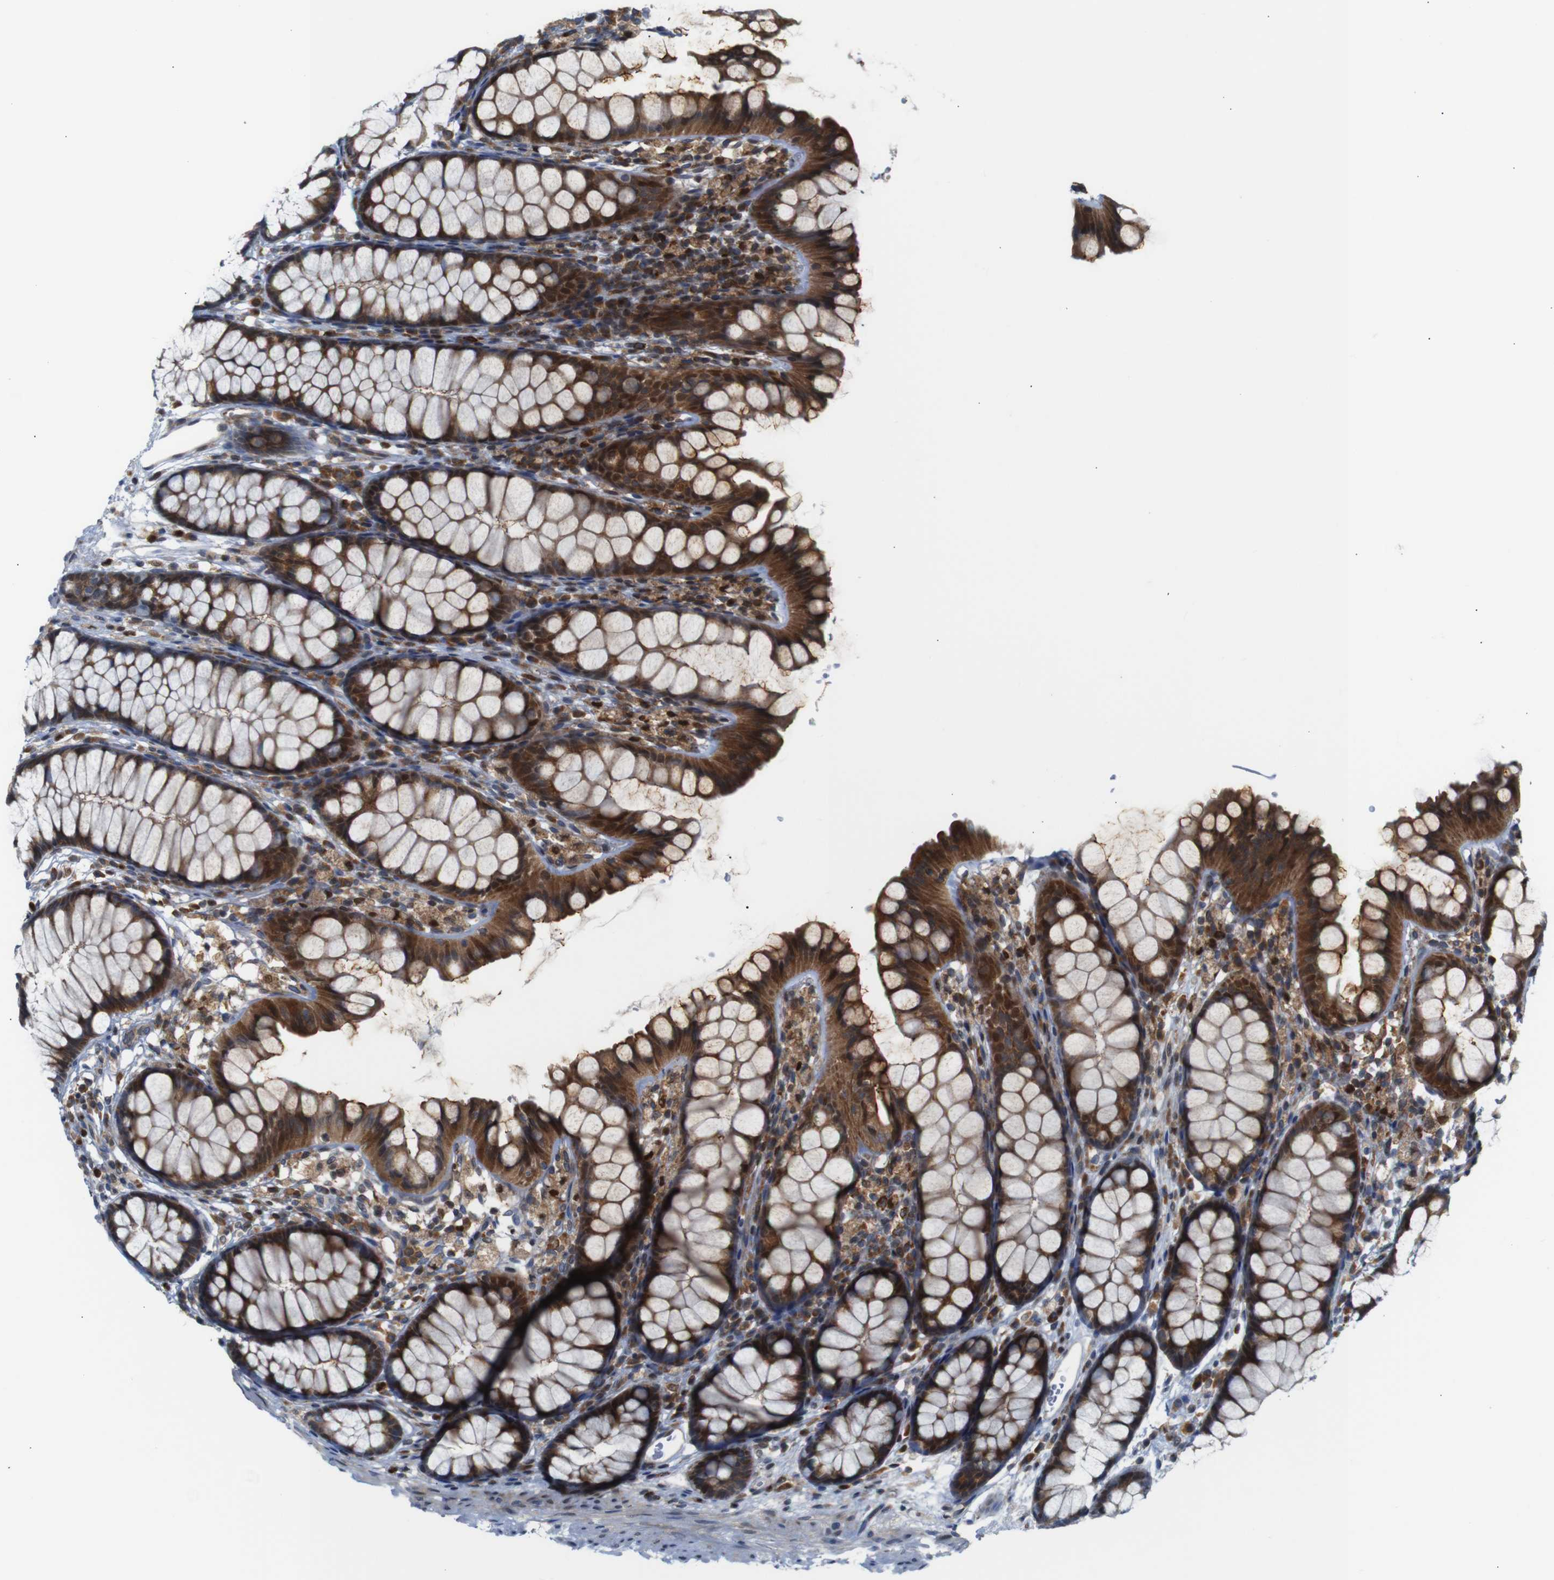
{"staining": {"intensity": "weak", "quantity": ">75%", "location": "cytoplasmic/membranous"}, "tissue": "colon", "cell_type": "Endothelial cells", "image_type": "normal", "snomed": [{"axis": "morphology", "description": "Normal tissue, NOS"}, {"axis": "topography", "description": "Colon"}], "caption": "Endothelial cells display low levels of weak cytoplasmic/membranous expression in approximately >75% of cells in normal human colon. The staining was performed using DAB (3,3'-diaminobenzidine) to visualize the protein expression in brown, while the nuclei were stained in blue with hematoxylin (Magnification: 20x).", "gene": "PTPN1", "patient": {"sex": "female", "age": 55}}